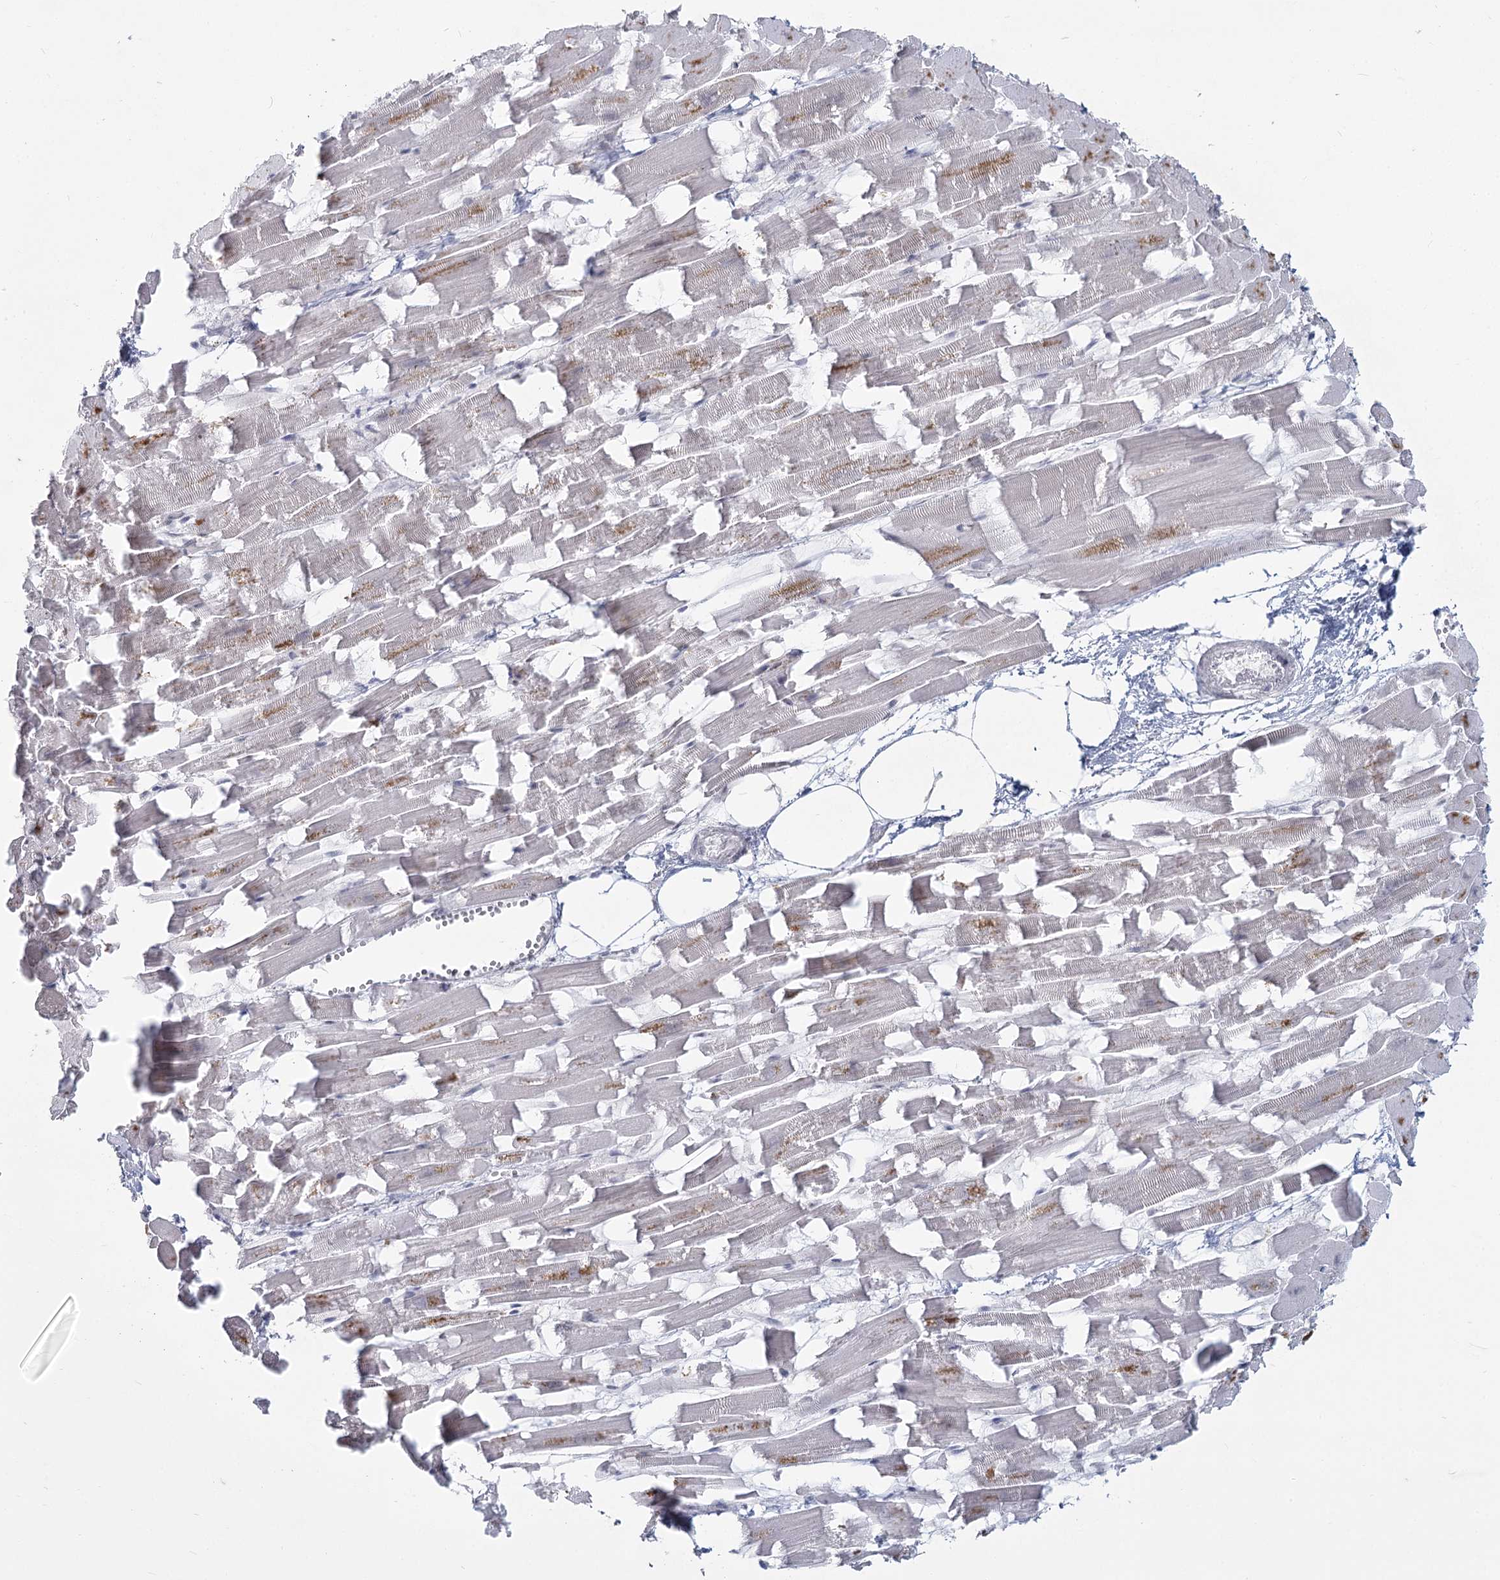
{"staining": {"intensity": "weak", "quantity": "<25%", "location": "cytoplasmic/membranous"}, "tissue": "heart muscle", "cell_type": "Cardiomyocytes", "image_type": "normal", "snomed": [{"axis": "morphology", "description": "Normal tissue, NOS"}, {"axis": "topography", "description": "Heart"}], "caption": "Immunohistochemistry micrograph of normal human heart muscle stained for a protein (brown), which displays no staining in cardiomyocytes.", "gene": "LY6G5C", "patient": {"sex": "female", "age": 64}}